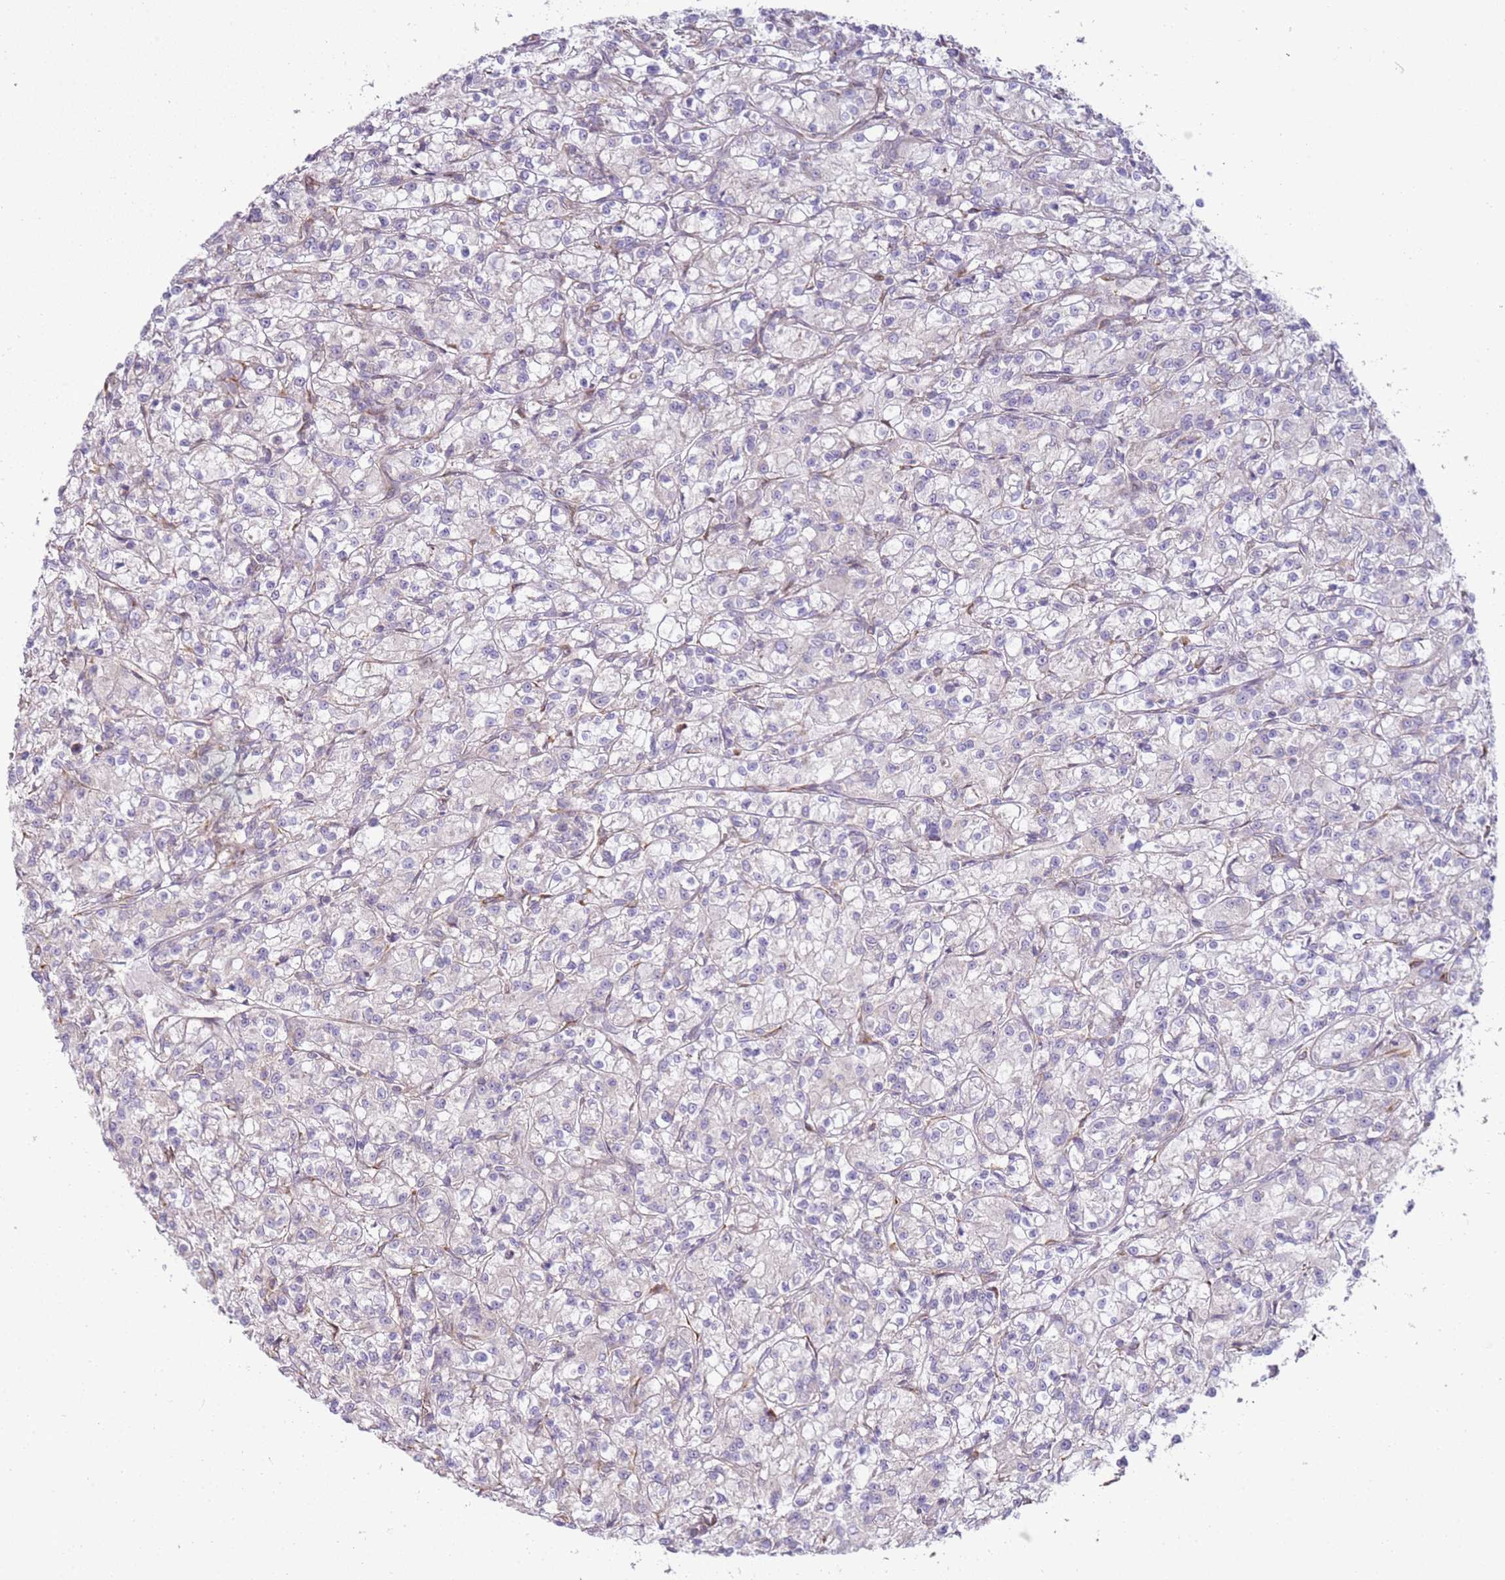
{"staining": {"intensity": "negative", "quantity": "none", "location": "none"}, "tissue": "renal cancer", "cell_type": "Tumor cells", "image_type": "cancer", "snomed": [{"axis": "morphology", "description": "Adenocarcinoma, NOS"}, {"axis": "topography", "description": "Kidney"}], "caption": "Immunohistochemical staining of human adenocarcinoma (renal) exhibits no significant expression in tumor cells.", "gene": "GRAP", "patient": {"sex": "female", "age": 59}}